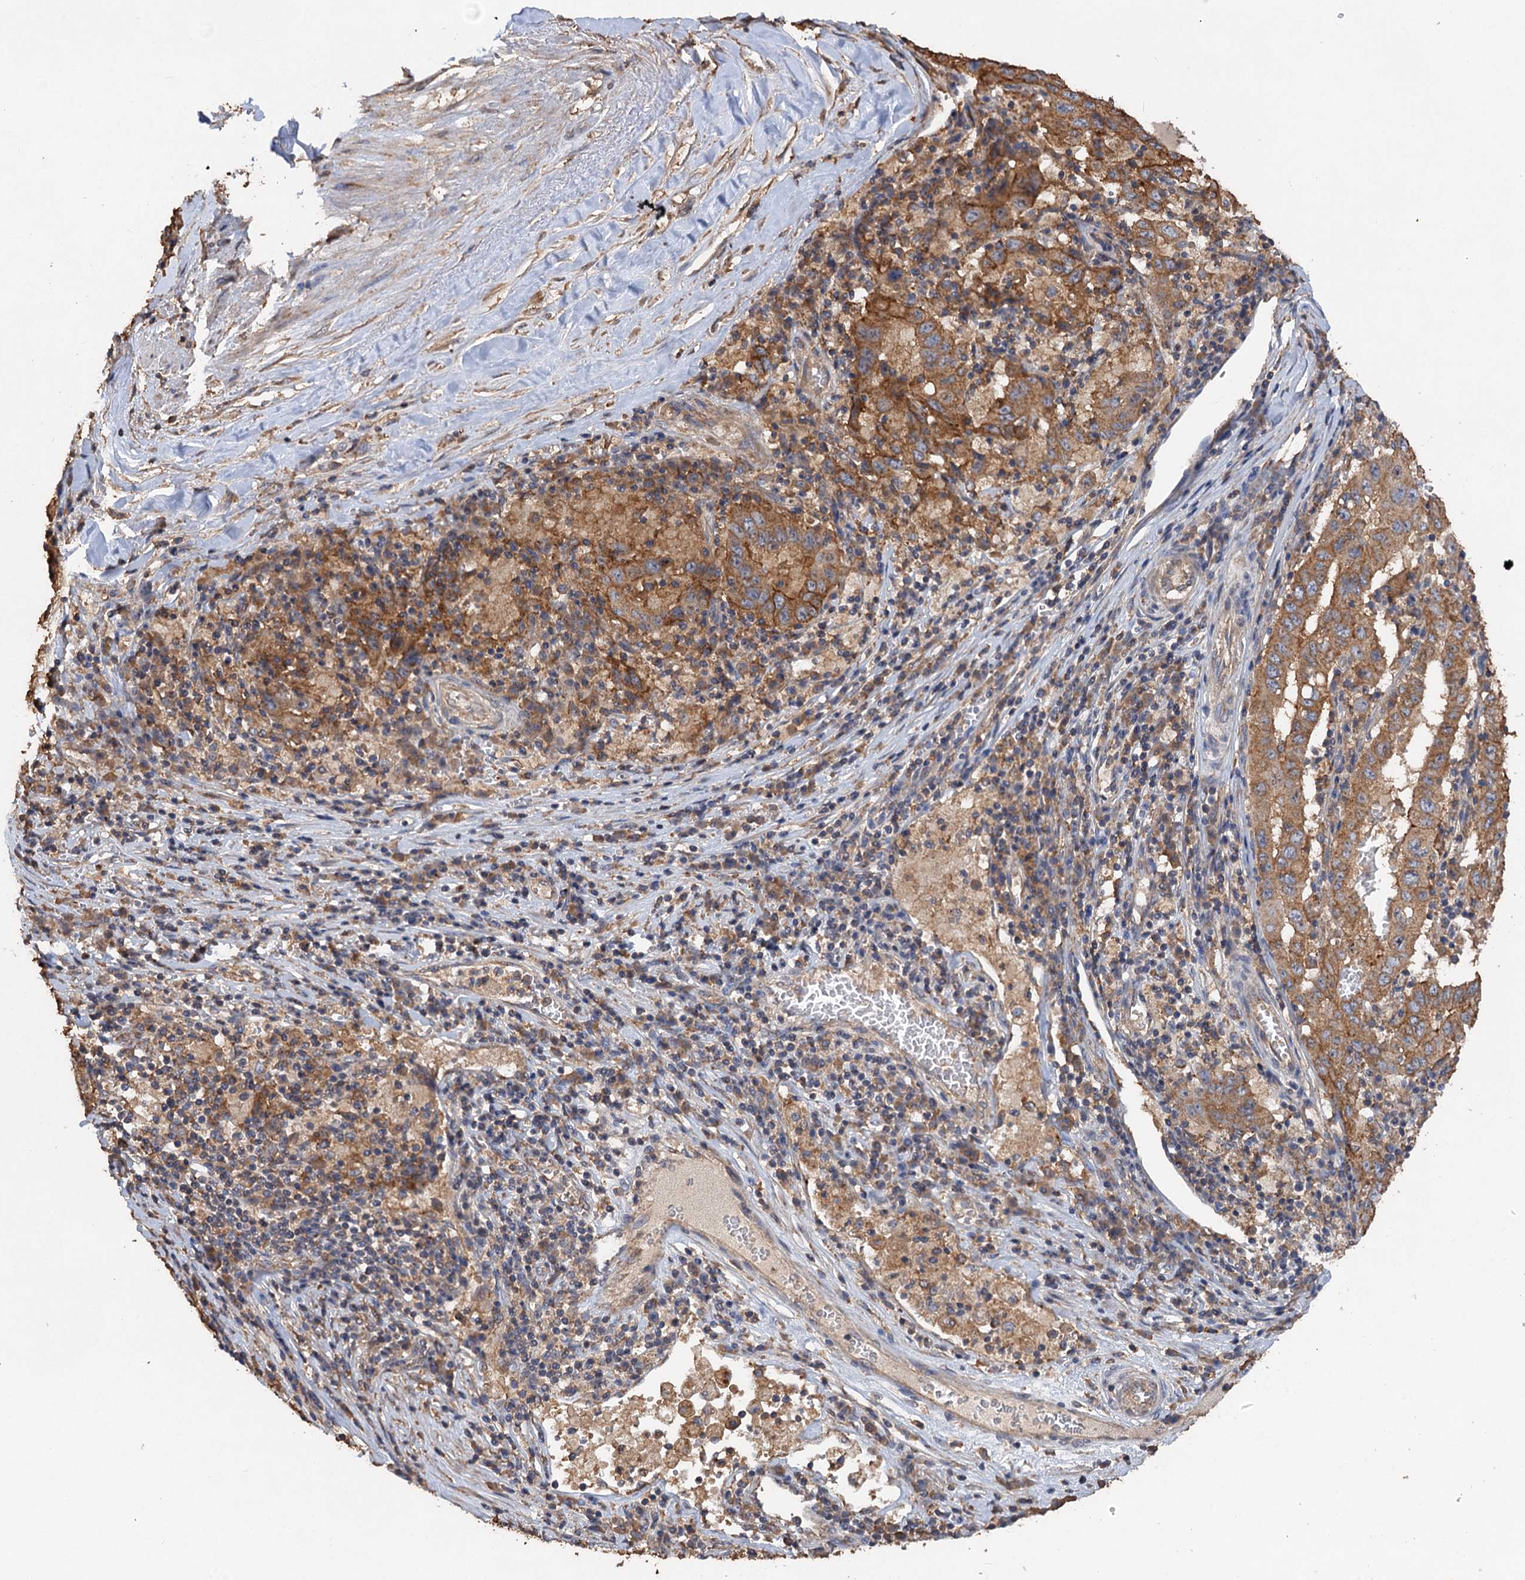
{"staining": {"intensity": "moderate", "quantity": ">75%", "location": "cytoplasmic/membranous"}, "tissue": "pancreatic cancer", "cell_type": "Tumor cells", "image_type": "cancer", "snomed": [{"axis": "morphology", "description": "Adenocarcinoma, NOS"}, {"axis": "topography", "description": "Pancreas"}], "caption": "This is an image of immunohistochemistry staining of pancreatic cancer, which shows moderate positivity in the cytoplasmic/membranous of tumor cells.", "gene": "SCUBE3", "patient": {"sex": "male", "age": 63}}